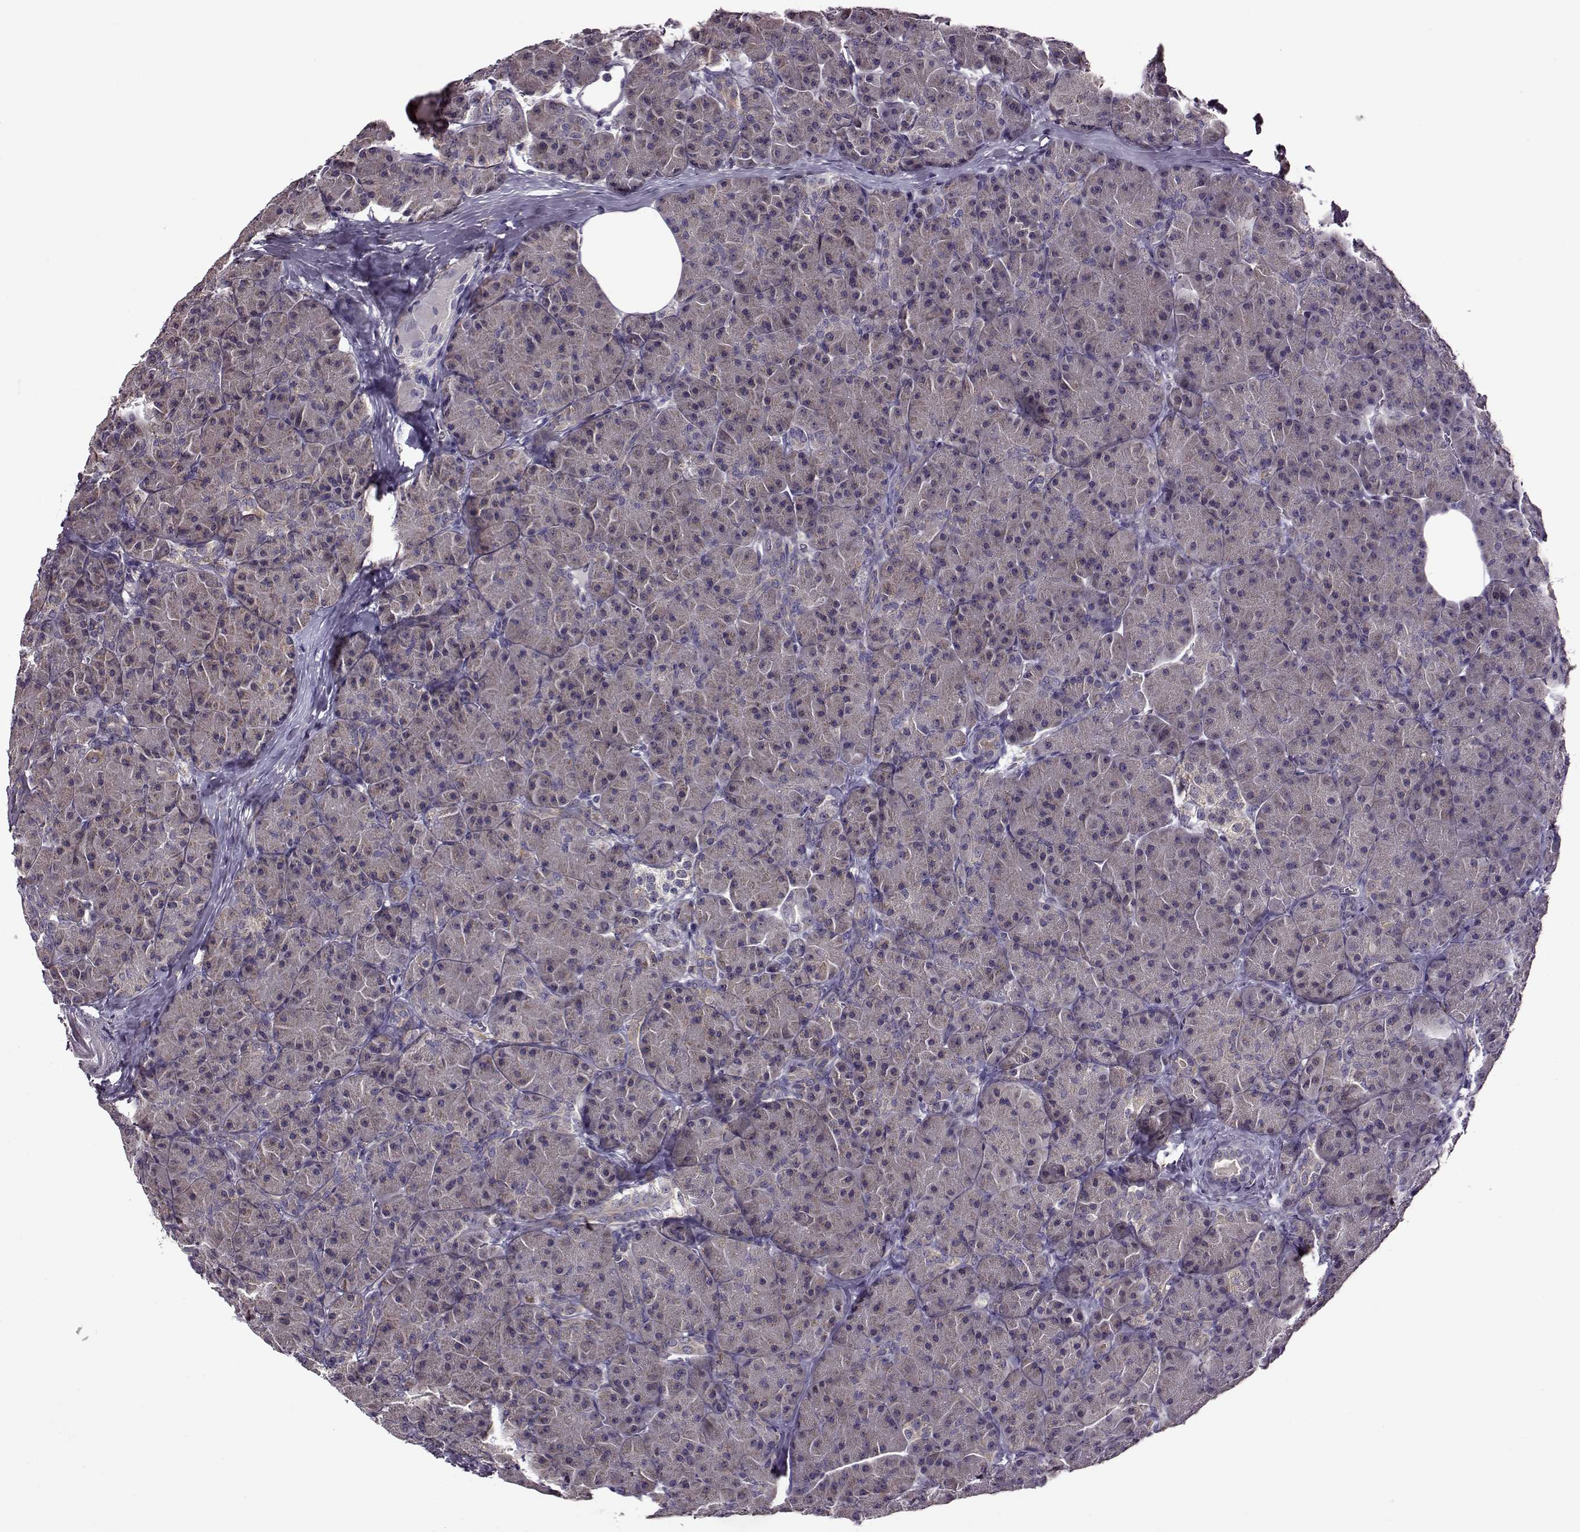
{"staining": {"intensity": "weak", "quantity": ">75%", "location": "cytoplasmic/membranous"}, "tissue": "pancreas", "cell_type": "Exocrine glandular cells", "image_type": "normal", "snomed": [{"axis": "morphology", "description": "Normal tissue, NOS"}, {"axis": "topography", "description": "Pancreas"}], "caption": "High-magnification brightfield microscopy of unremarkable pancreas stained with DAB (brown) and counterstained with hematoxylin (blue). exocrine glandular cells exhibit weak cytoplasmic/membranous staining is appreciated in about>75% of cells.", "gene": "MTSS1", "patient": {"sex": "male", "age": 57}}